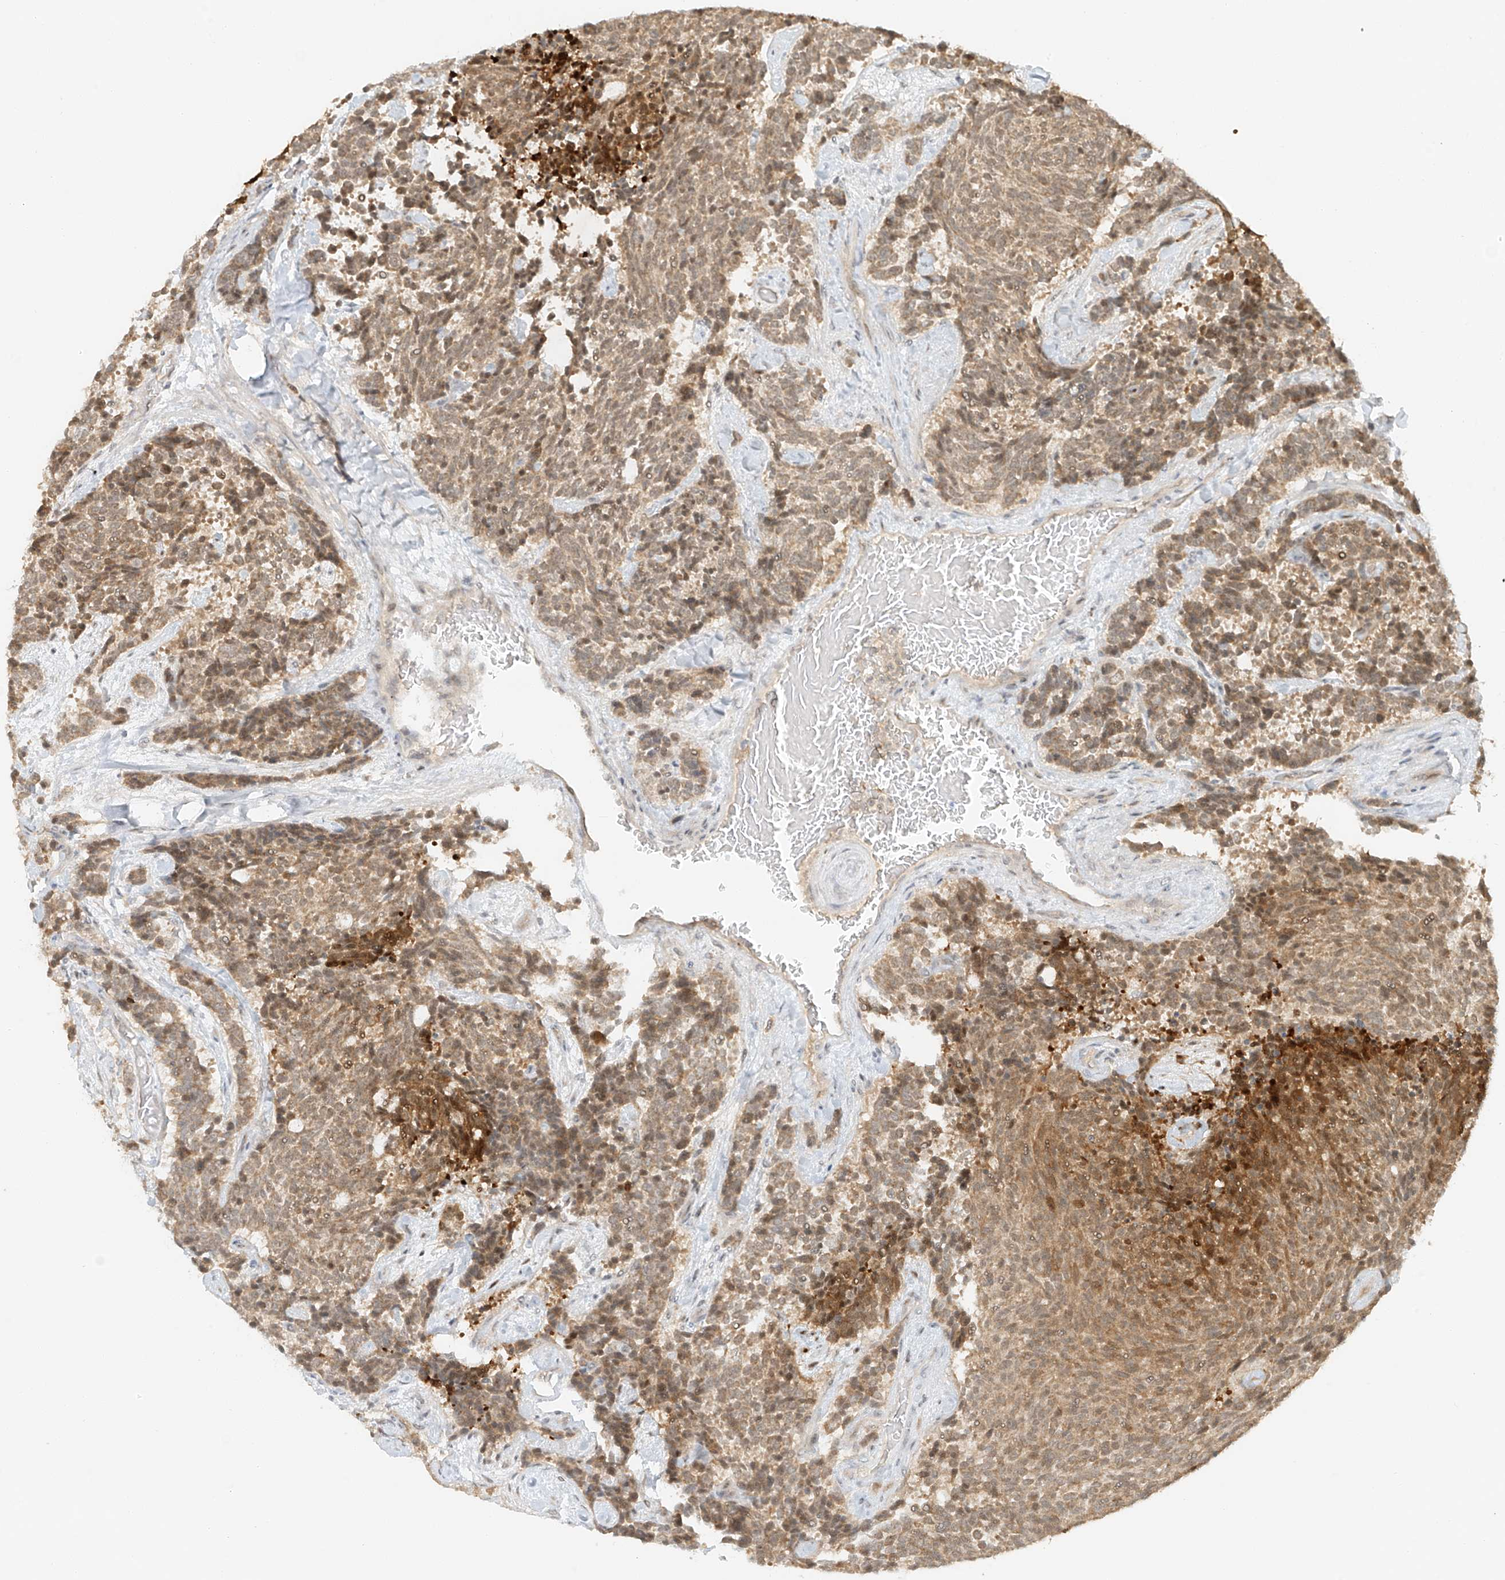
{"staining": {"intensity": "moderate", "quantity": ">75%", "location": "cytoplasmic/membranous"}, "tissue": "carcinoid", "cell_type": "Tumor cells", "image_type": "cancer", "snomed": [{"axis": "morphology", "description": "Carcinoid, malignant, NOS"}, {"axis": "topography", "description": "Pancreas"}], "caption": "DAB immunohistochemical staining of malignant carcinoid exhibits moderate cytoplasmic/membranous protein positivity in about >75% of tumor cells. The staining is performed using DAB brown chromogen to label protein expression. The nuclei are counter-stained blue using hematoxylin.", "gene": "MIPEP", "patient": {"sex": "female", "age": 54}}